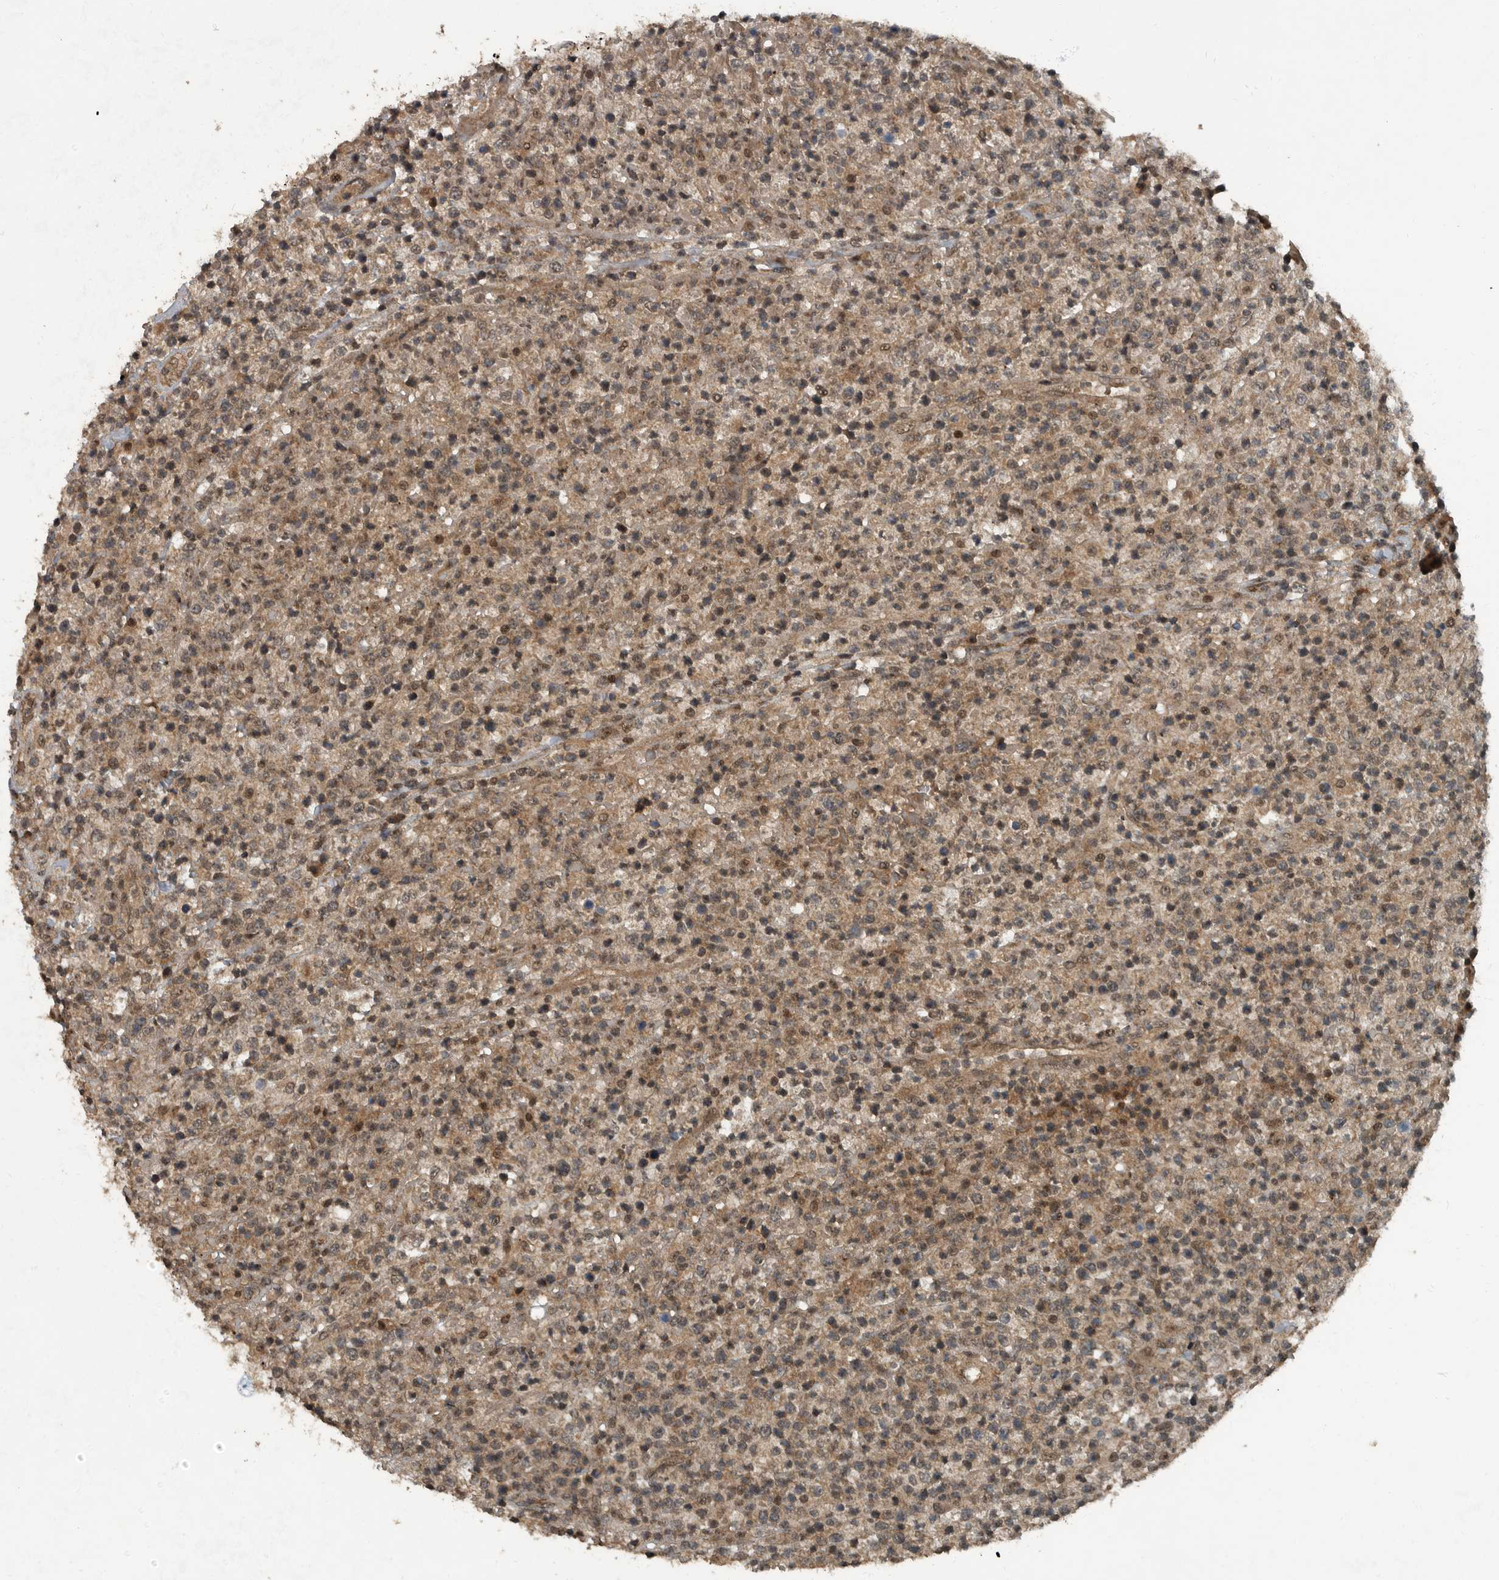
{"staining": {"intensity": "weak", "quantity": ">75%", "location": "cytoplasmic/membranous,nuclear"}, "tissue": "lymphoma", "cell_type": "Tumor cells", "image_type": "cancer", "snomed": [{"axis": "morphology", "description": "Malignant lymphoma, non-Hodgkin's type, High grade"}, {"axis": "topography", "description": "Colon"}], "caption": "High-grade malignant lymphoma, non-Hodgkin's type tissue displays weak cytoplasmic/membranous and nuclear expression in approximately >75% of tumor cells, visualized by immunohistochemistry. Immunohistochemistry (ihc) stains the protein in brown and the nuclei are stained blue.", "gene": "FOXO1", "patient": {"sex": "female", "age": 53}}